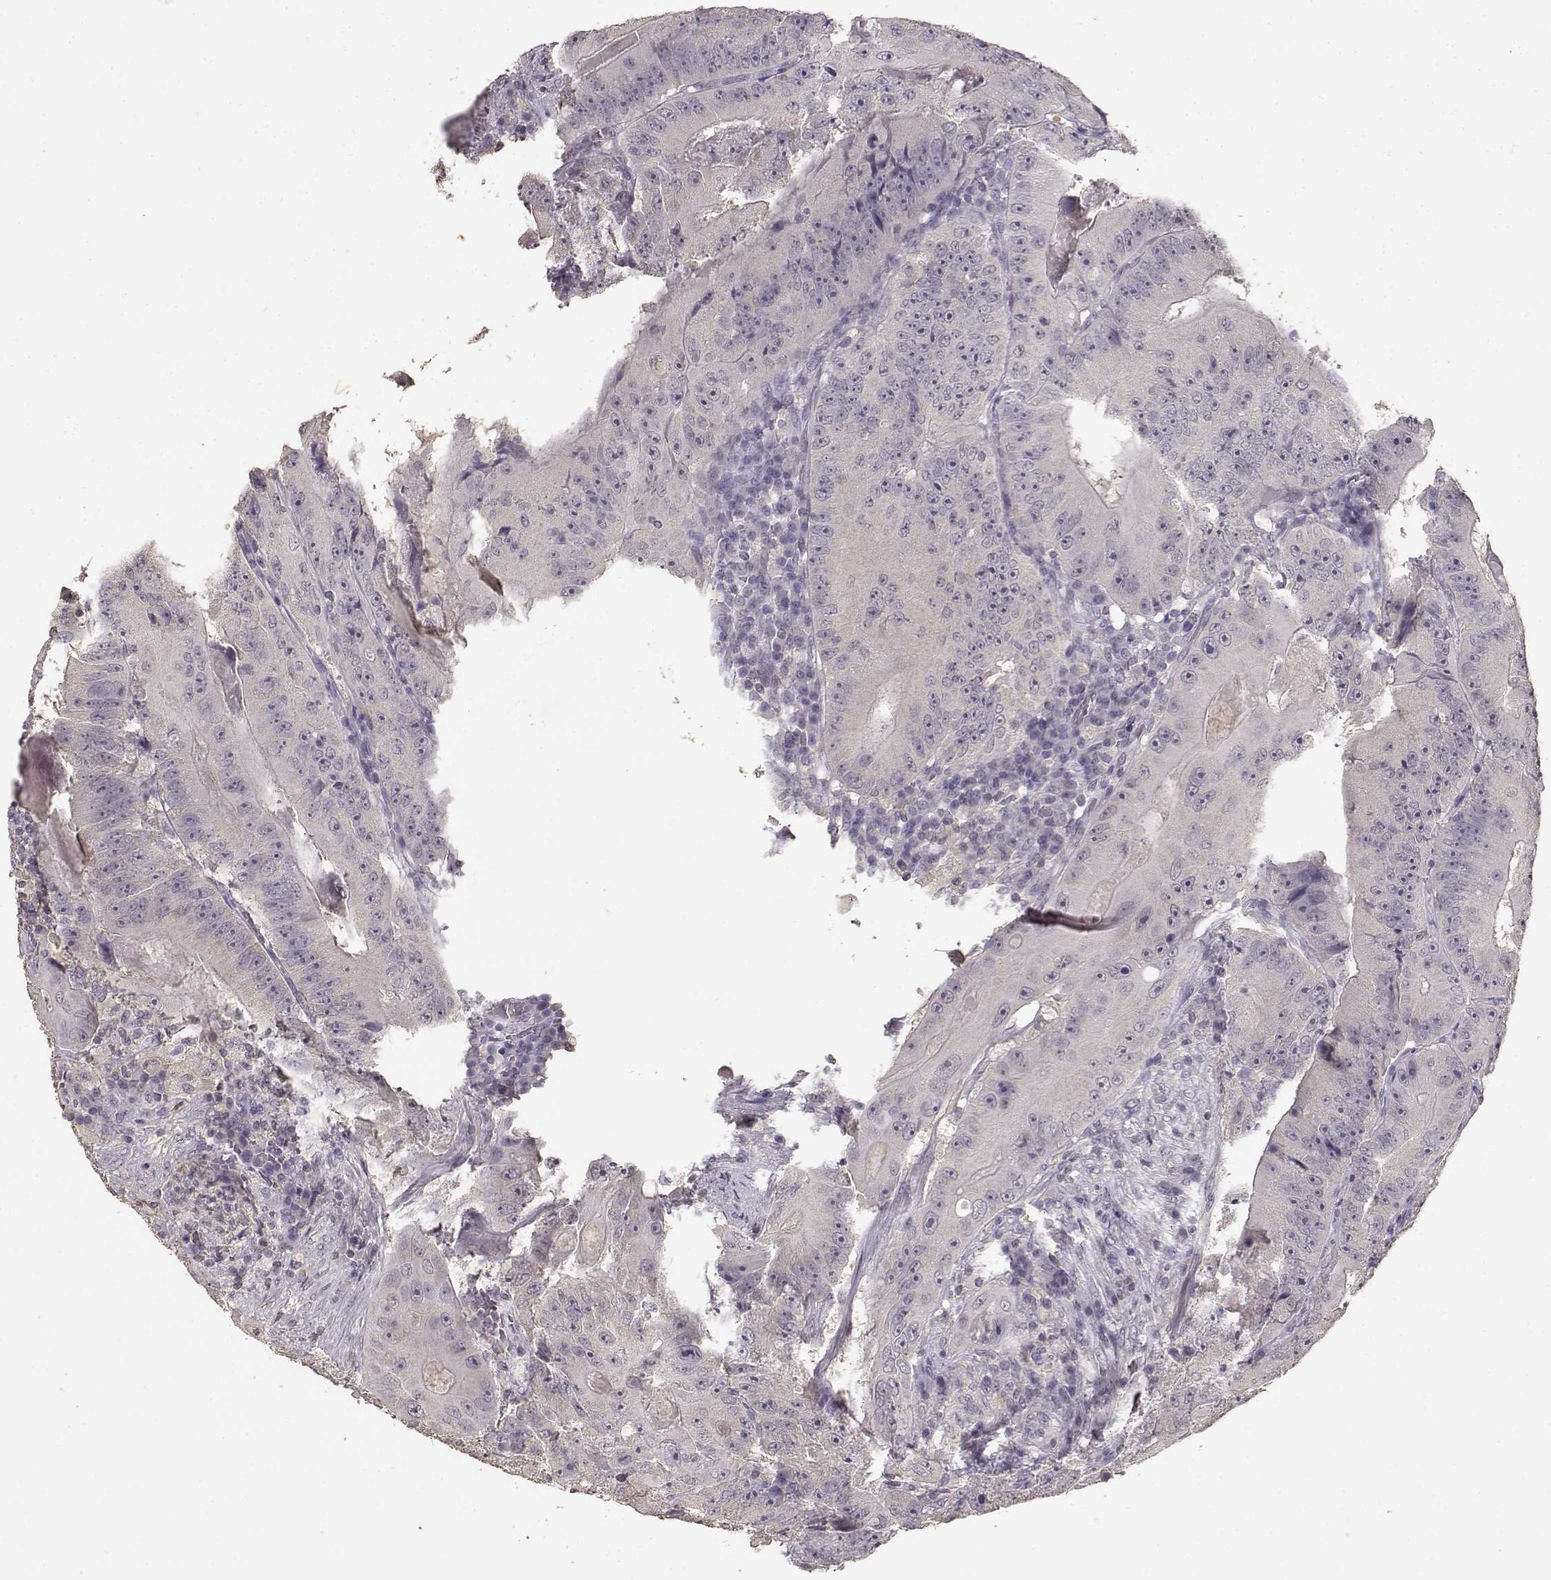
{"staining": {"intensity": "negative", "quantity": "none", "location": "none"}, "tissue": "colorectal cancer", "cell_type": "Tumor cells", "image_type": "cancer", "snomed": [{"axis": "morphology", "description": "Adenocarcinoma, NOS"}, {"axis": "topography", "description": "Colon"}], "caption": "High magnification brightfield microscopy of colorectal adenocarcinoma stained with DAB (3,3'-diaminobenzidine) (brown) and counterstained with hematoxylin (blue): tumor cells show no significant positivity.", "gene": "UROC1", "patient": {"sex": "female", "age": 86}}